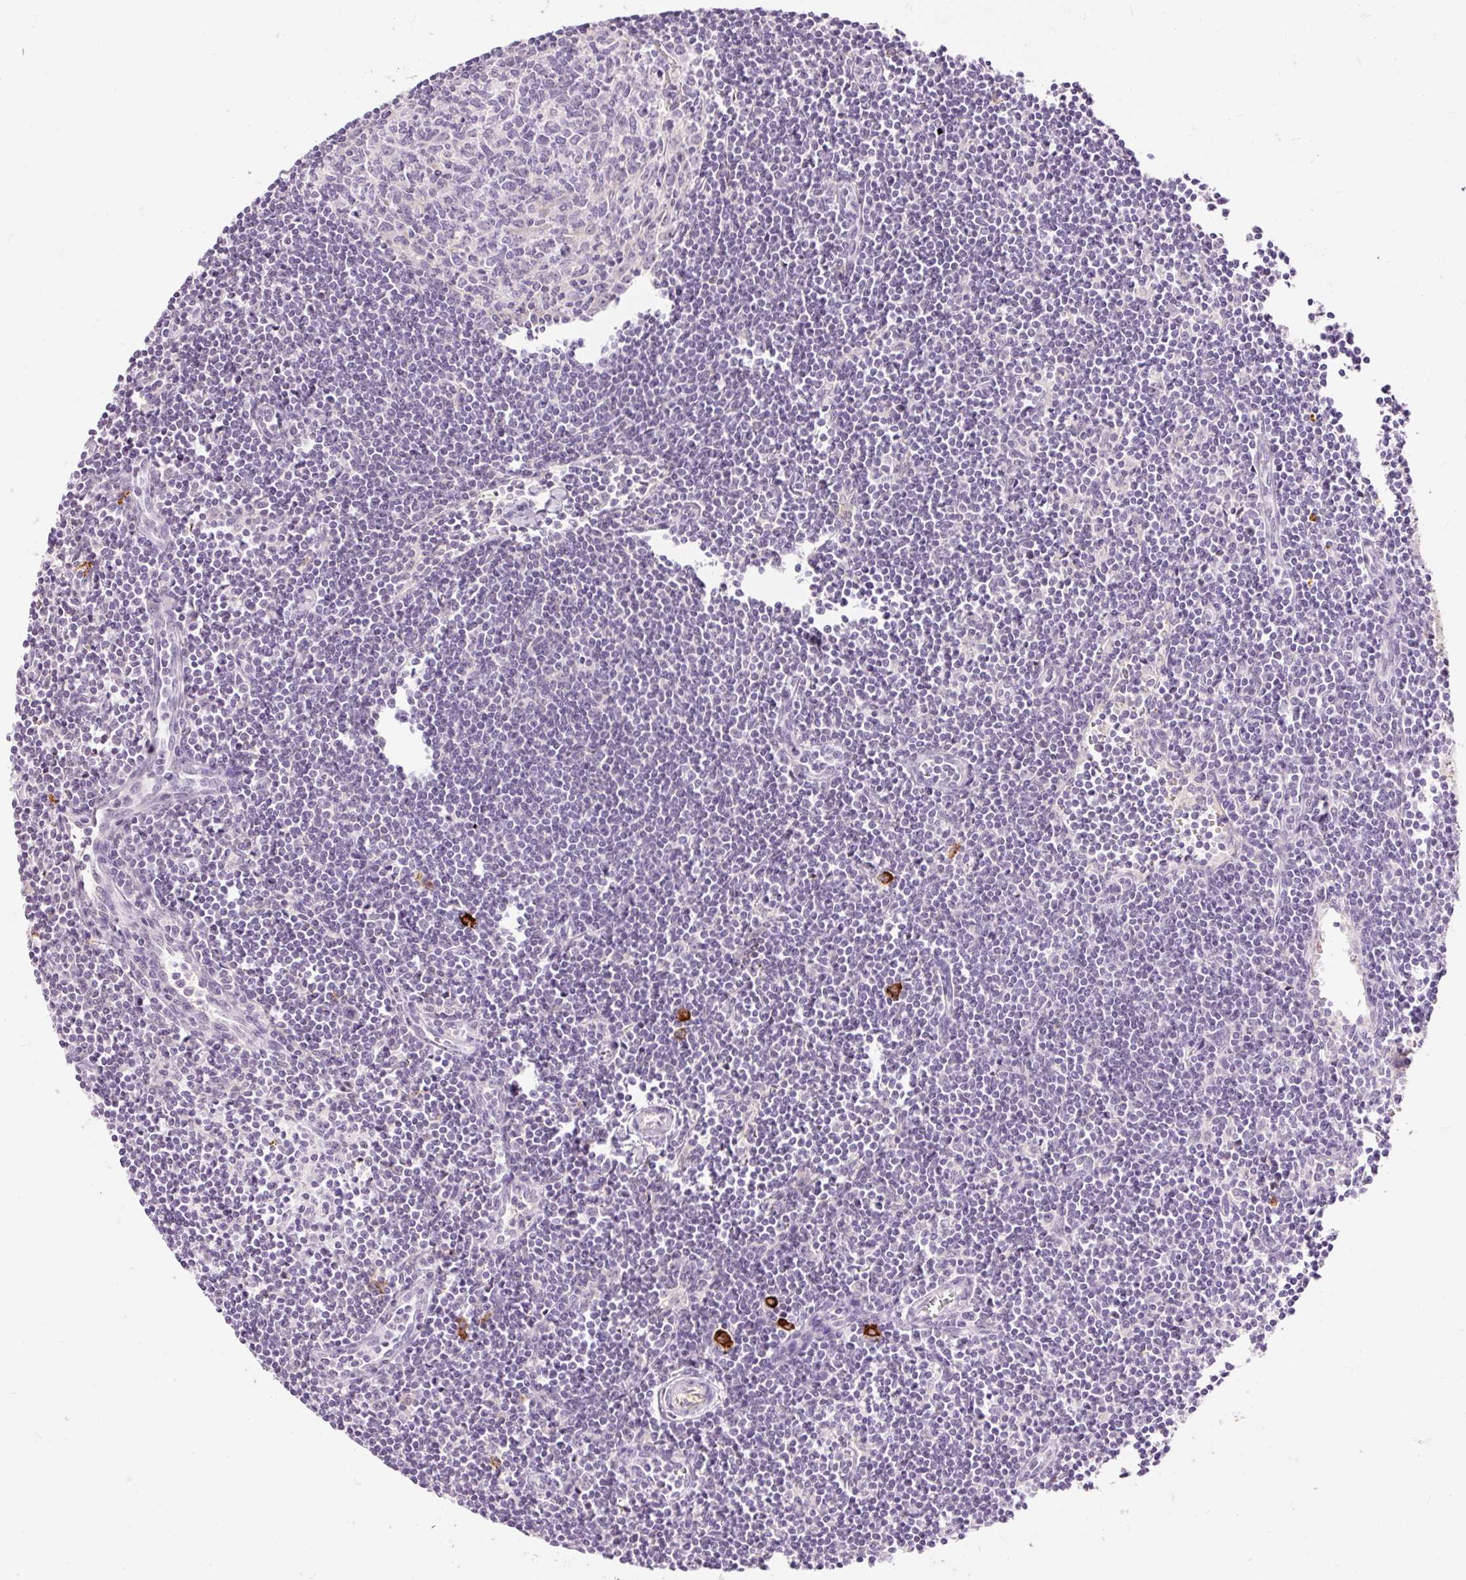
{"staining": {"intensity": "negative", "quantity": "none", "location": "none"}, "tissue": "lymph node", "cell_type": "Germinal center cells", "image_type": "normal", "snomed": [{"axis": "morphology", "description": "Normal tissue, NOS"}, {"axis": "topography", "description": "Lymph node"}], "caption": "IHC of benign human lymph node exhibits no positivity in germinal center cells. Nuclei are stained in blue.", "gene": "PRPF38B", "patient": {"sex": "female", "age": 29}}